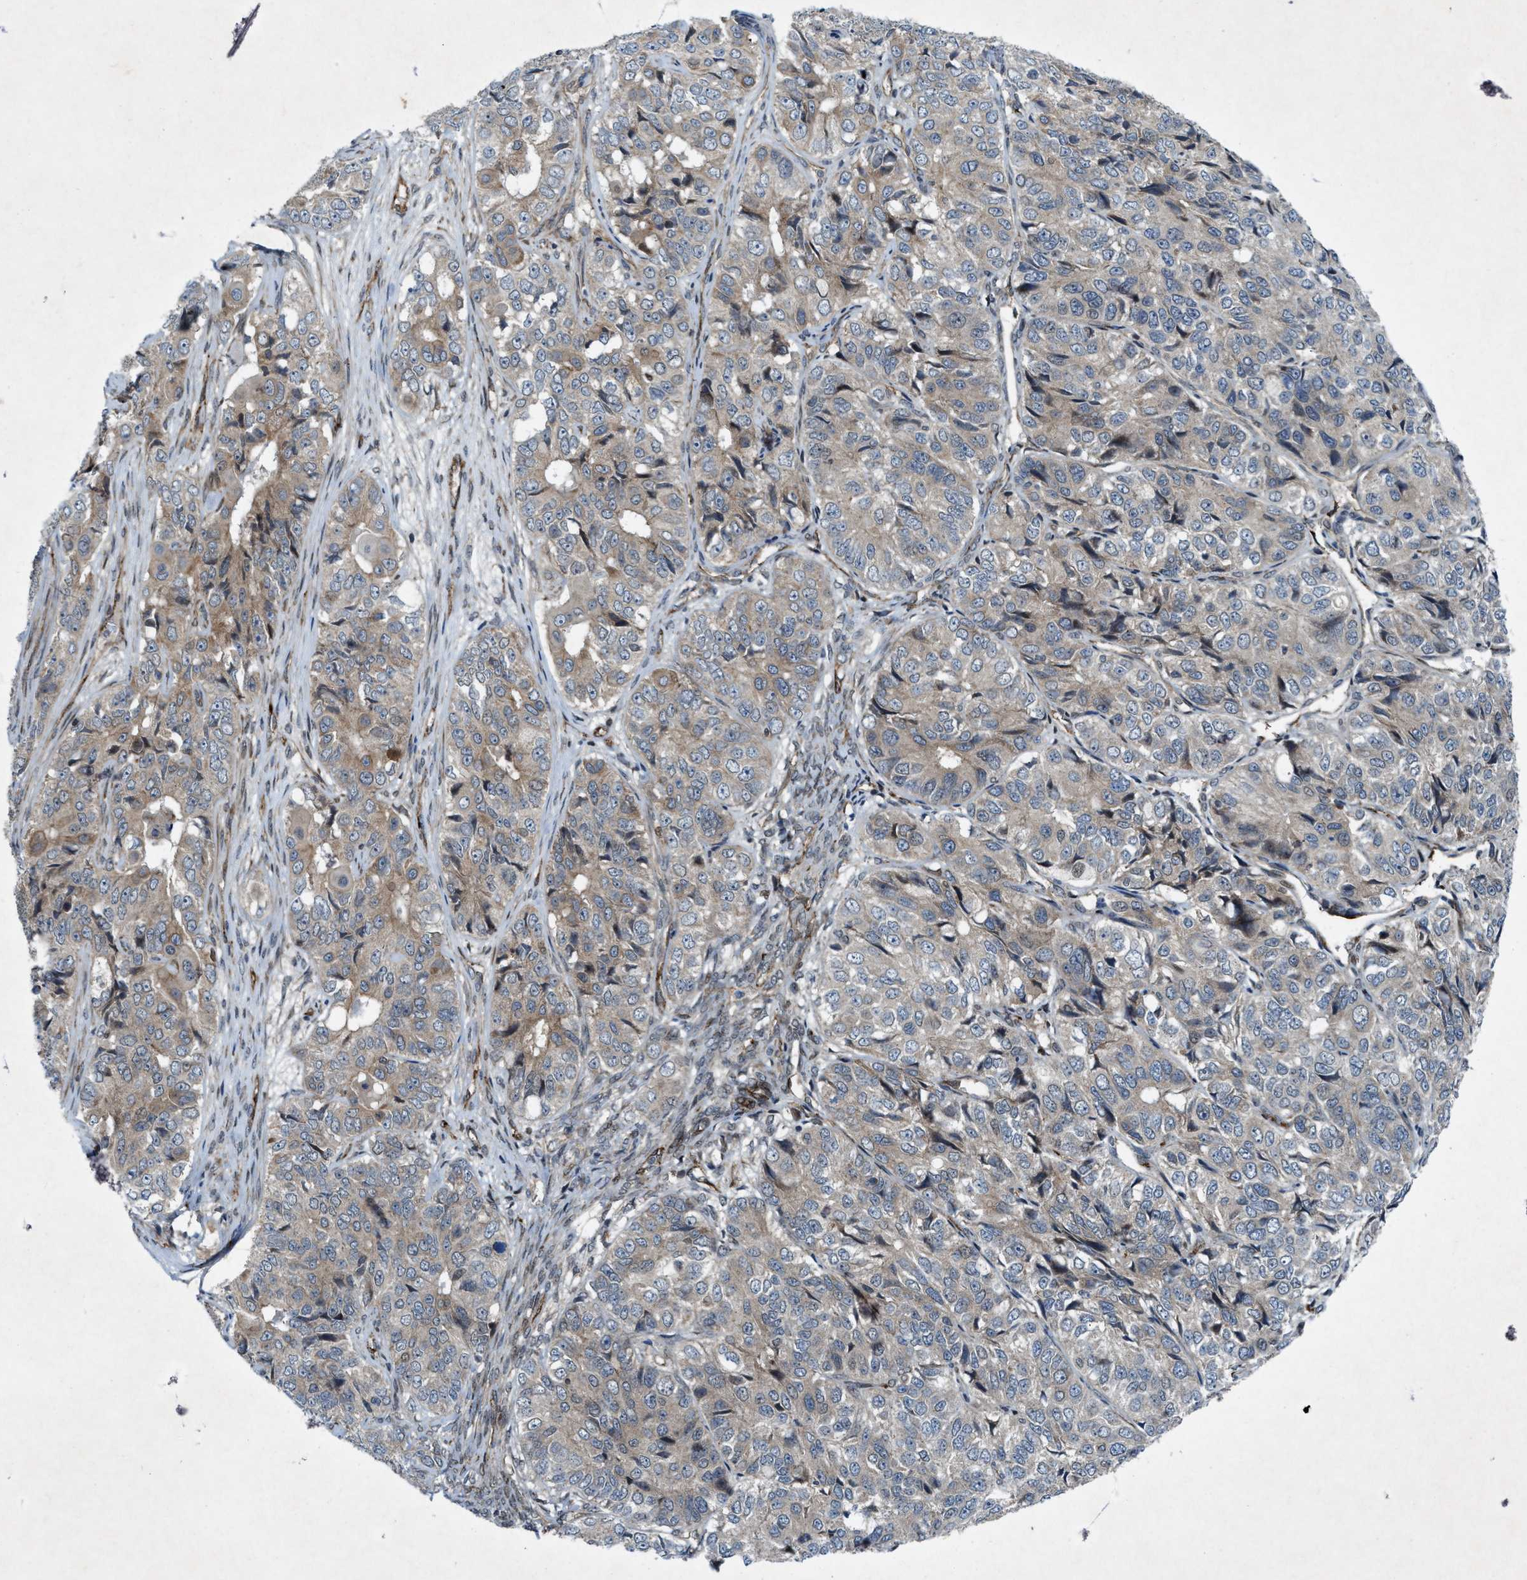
{"staining": {"intensity": "weak", "quantity": "25%-75%", "location": "cytoplasmic/membranous"}, "tissue": "ovarian cancer", "cell_type": "Tumor cells", "image_type": "cancer", "snomed": [{"axis": "morphology", "description": "Carcinoma, endometroid"}, {"axis": "topography", "description": "Ovary"}], "caption": "Immunohistochemistry (DAB (3,3'-diaminobenzidine)) staining of ovarian cancer (endometroid carcinoma) demonstrates weak cytoplasmic/membranous protein expression in about 25%-75% of tumor cells.", "gene": "URGCP", "patient": {"sex": "female", "age": 51}}